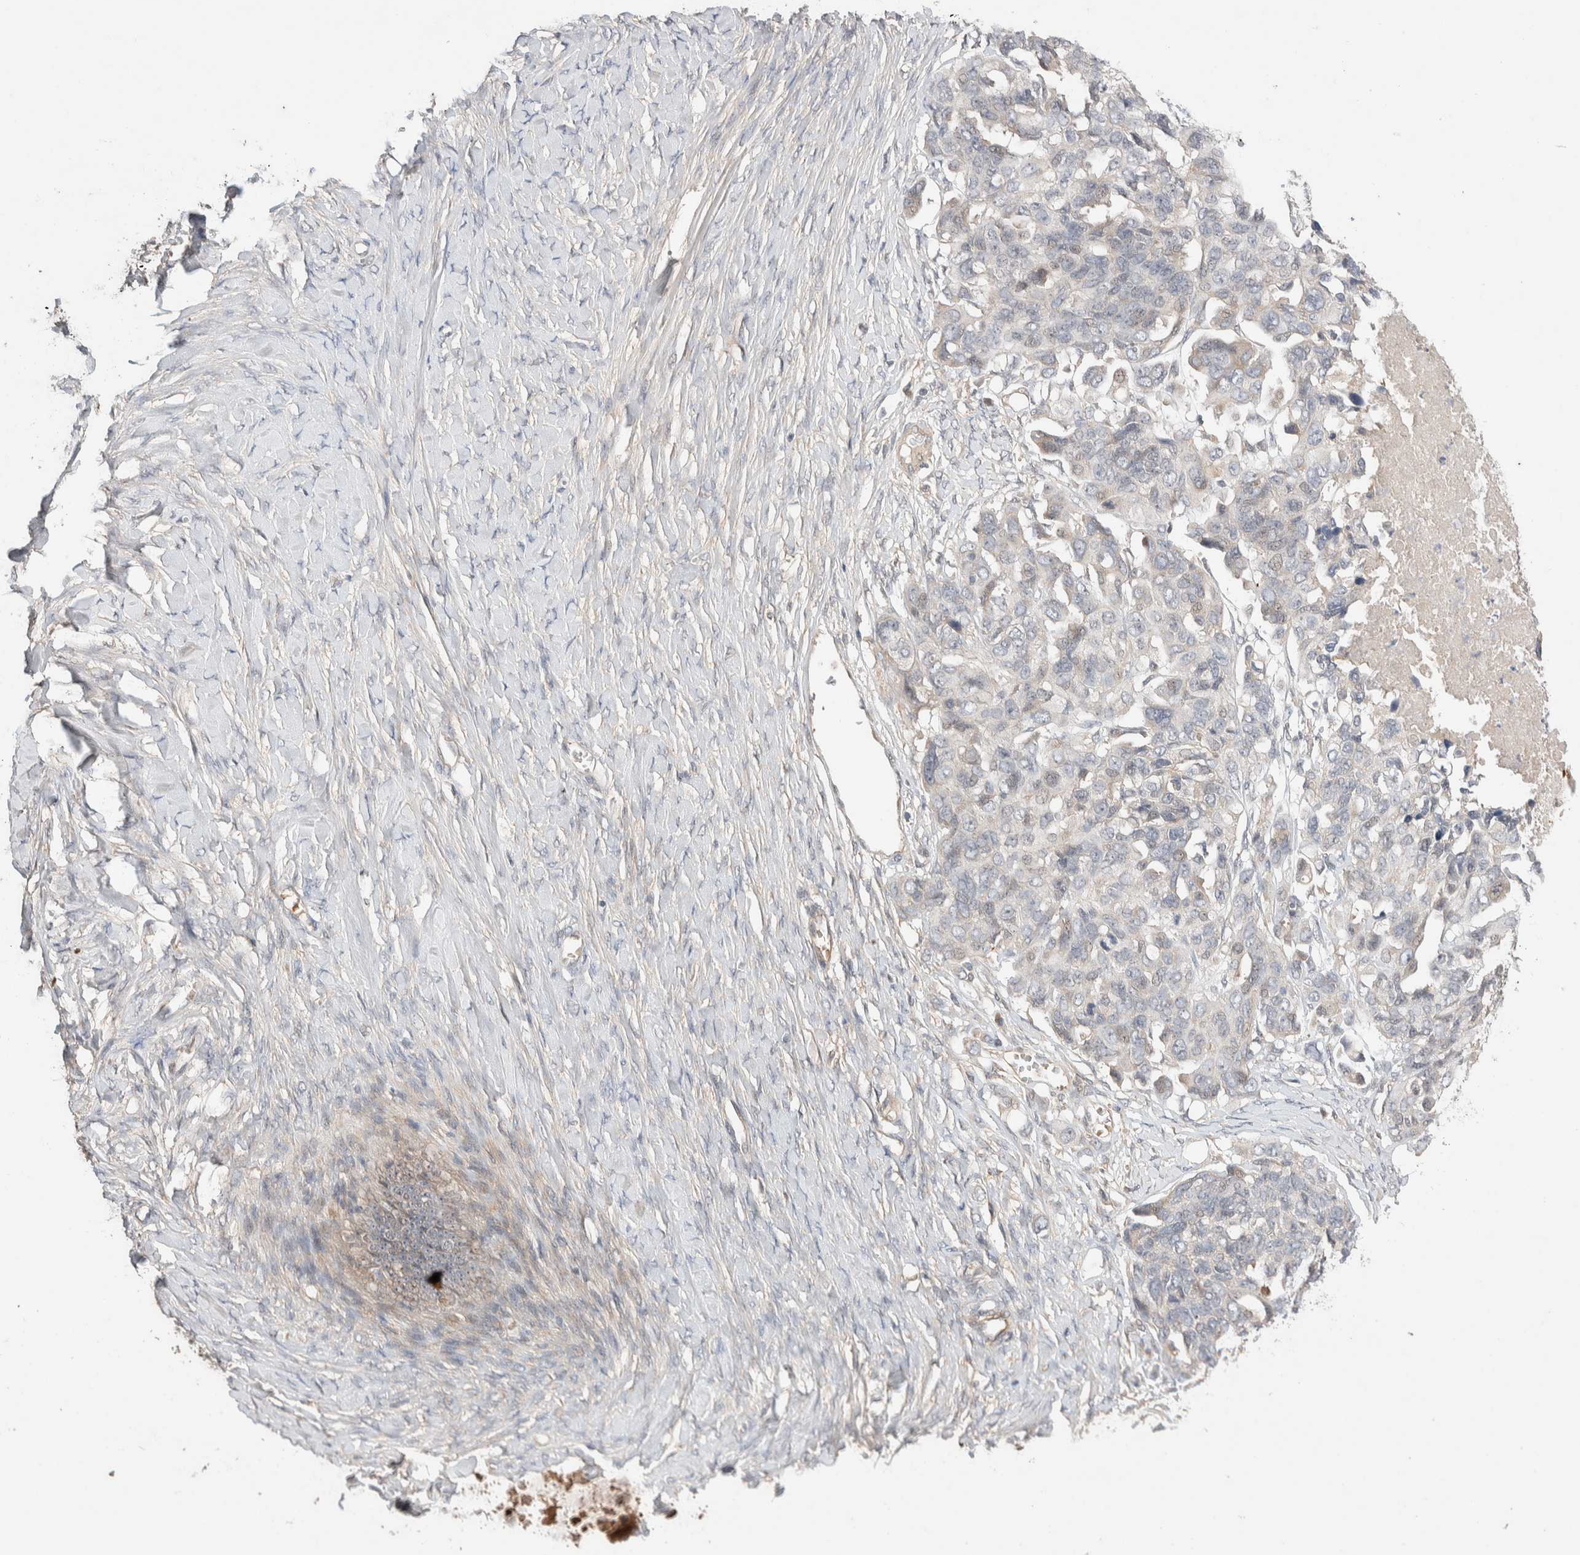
{"staining": {"intensity": "negative", "quantity": "none", "location": "none"}, "tissue": "ovarian cancer", "cell_type": "Tumor cells", "image_type": "cancer", "snomed": [{"axis": "morphology", "description": "Cystadenocarcinoma, serous, NOS"}, {"axis": "topography", "description": "Ovary"}], "caption": "Ovarian serous cystadenocarcinoma was stained to show a protein in brown. There is no significant positivity in tumor cells.", "gene": "WDR91", "patient": {"sex": "female", "age": 79}}